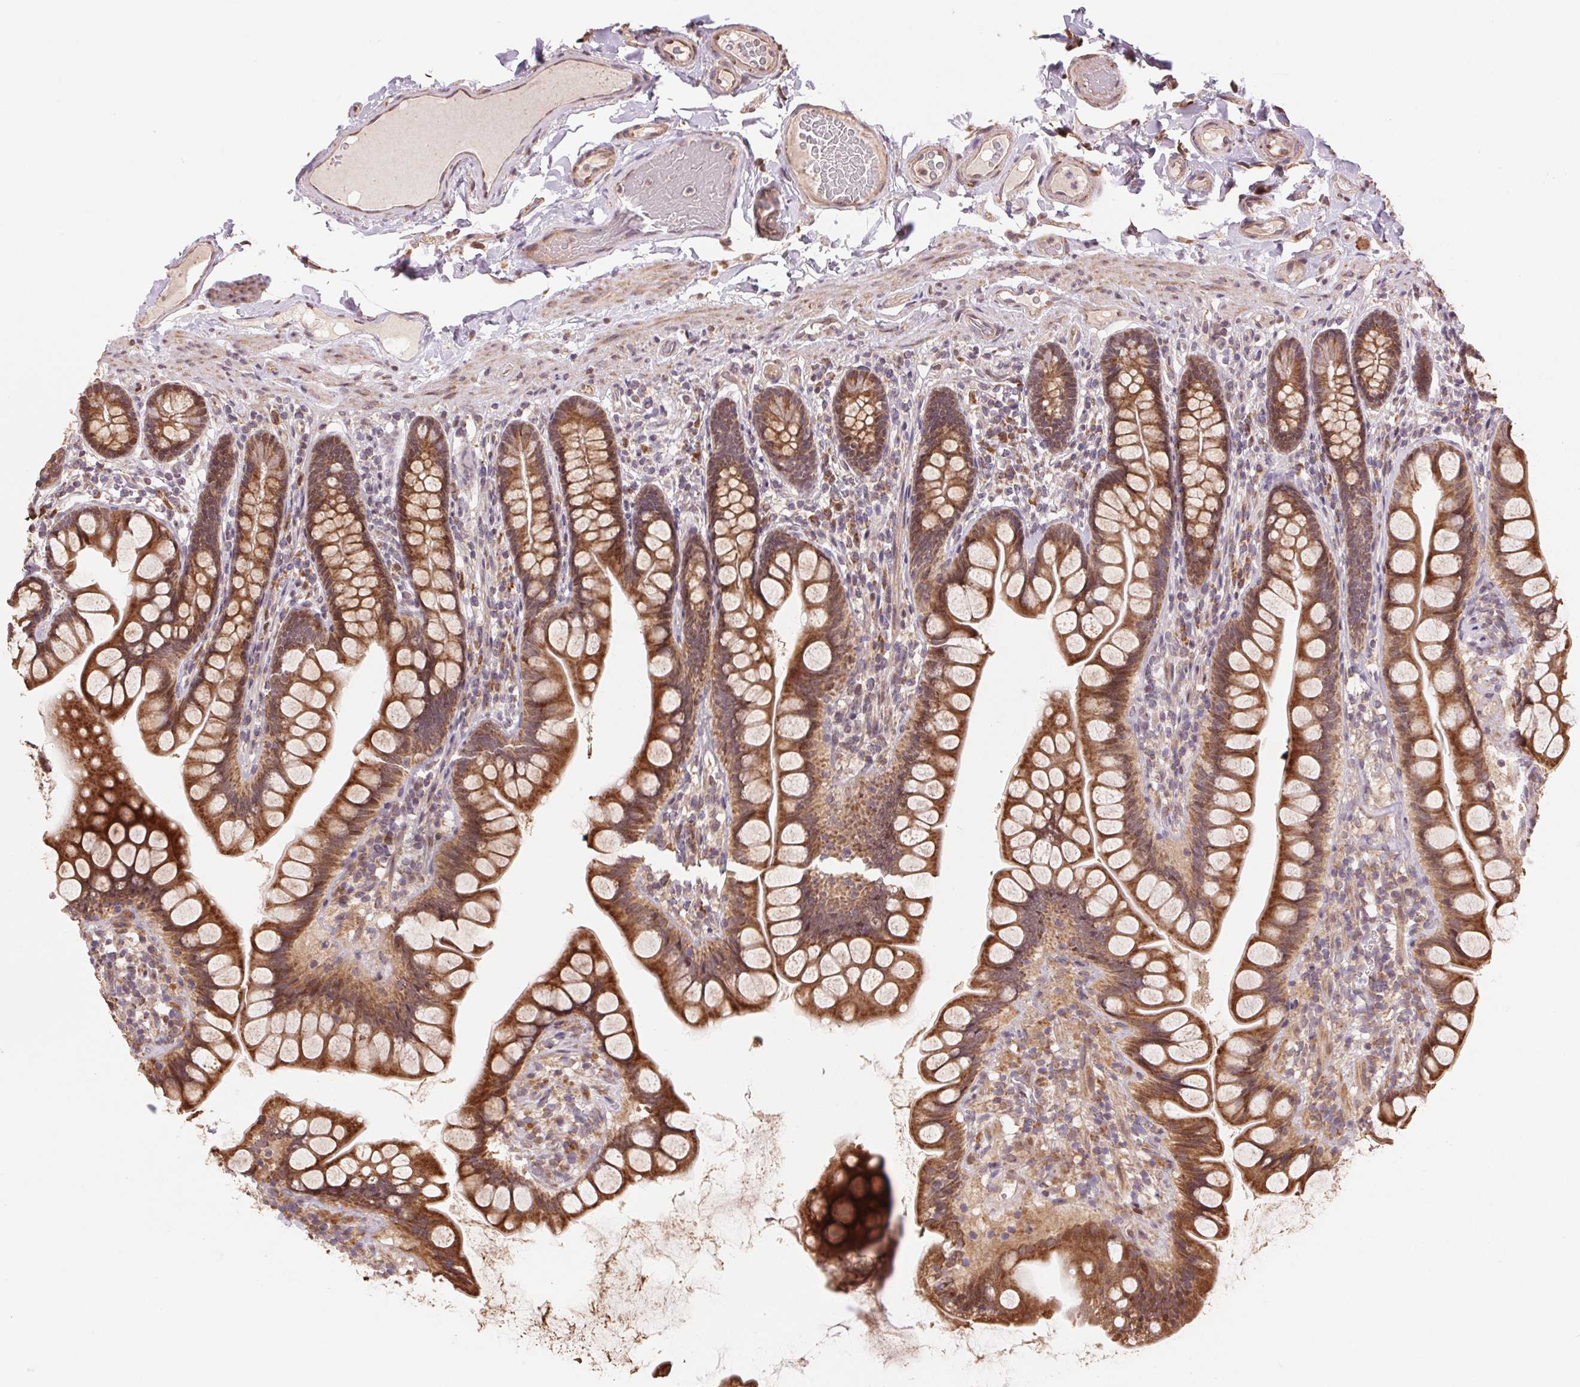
{"staining": {"intensity": "strong", "quantity": ">75%", "location": "cytoplasmic/membranous"}, "tissue": "small intestine", "cell_type": "Glandular cells", "image_type": "normal", "snomed": [{"axis": "morphology", "description": "Normal tissue, NOS"}, {"axis": "topography", "description": "Small intestine"}], "caption": "High-magnification brightfield microscopy of unremarkable small intestine stained with DAB (3,3'-diaminobenzidine) (brown) and counterstained with hematoxylin (blue). glandular cells exhibit strong cytoplasmic/membranous staining is seen in approximately>75% of cells.", "gene": "PDHA1", "patient": {"sex": "male", "age": 70}}